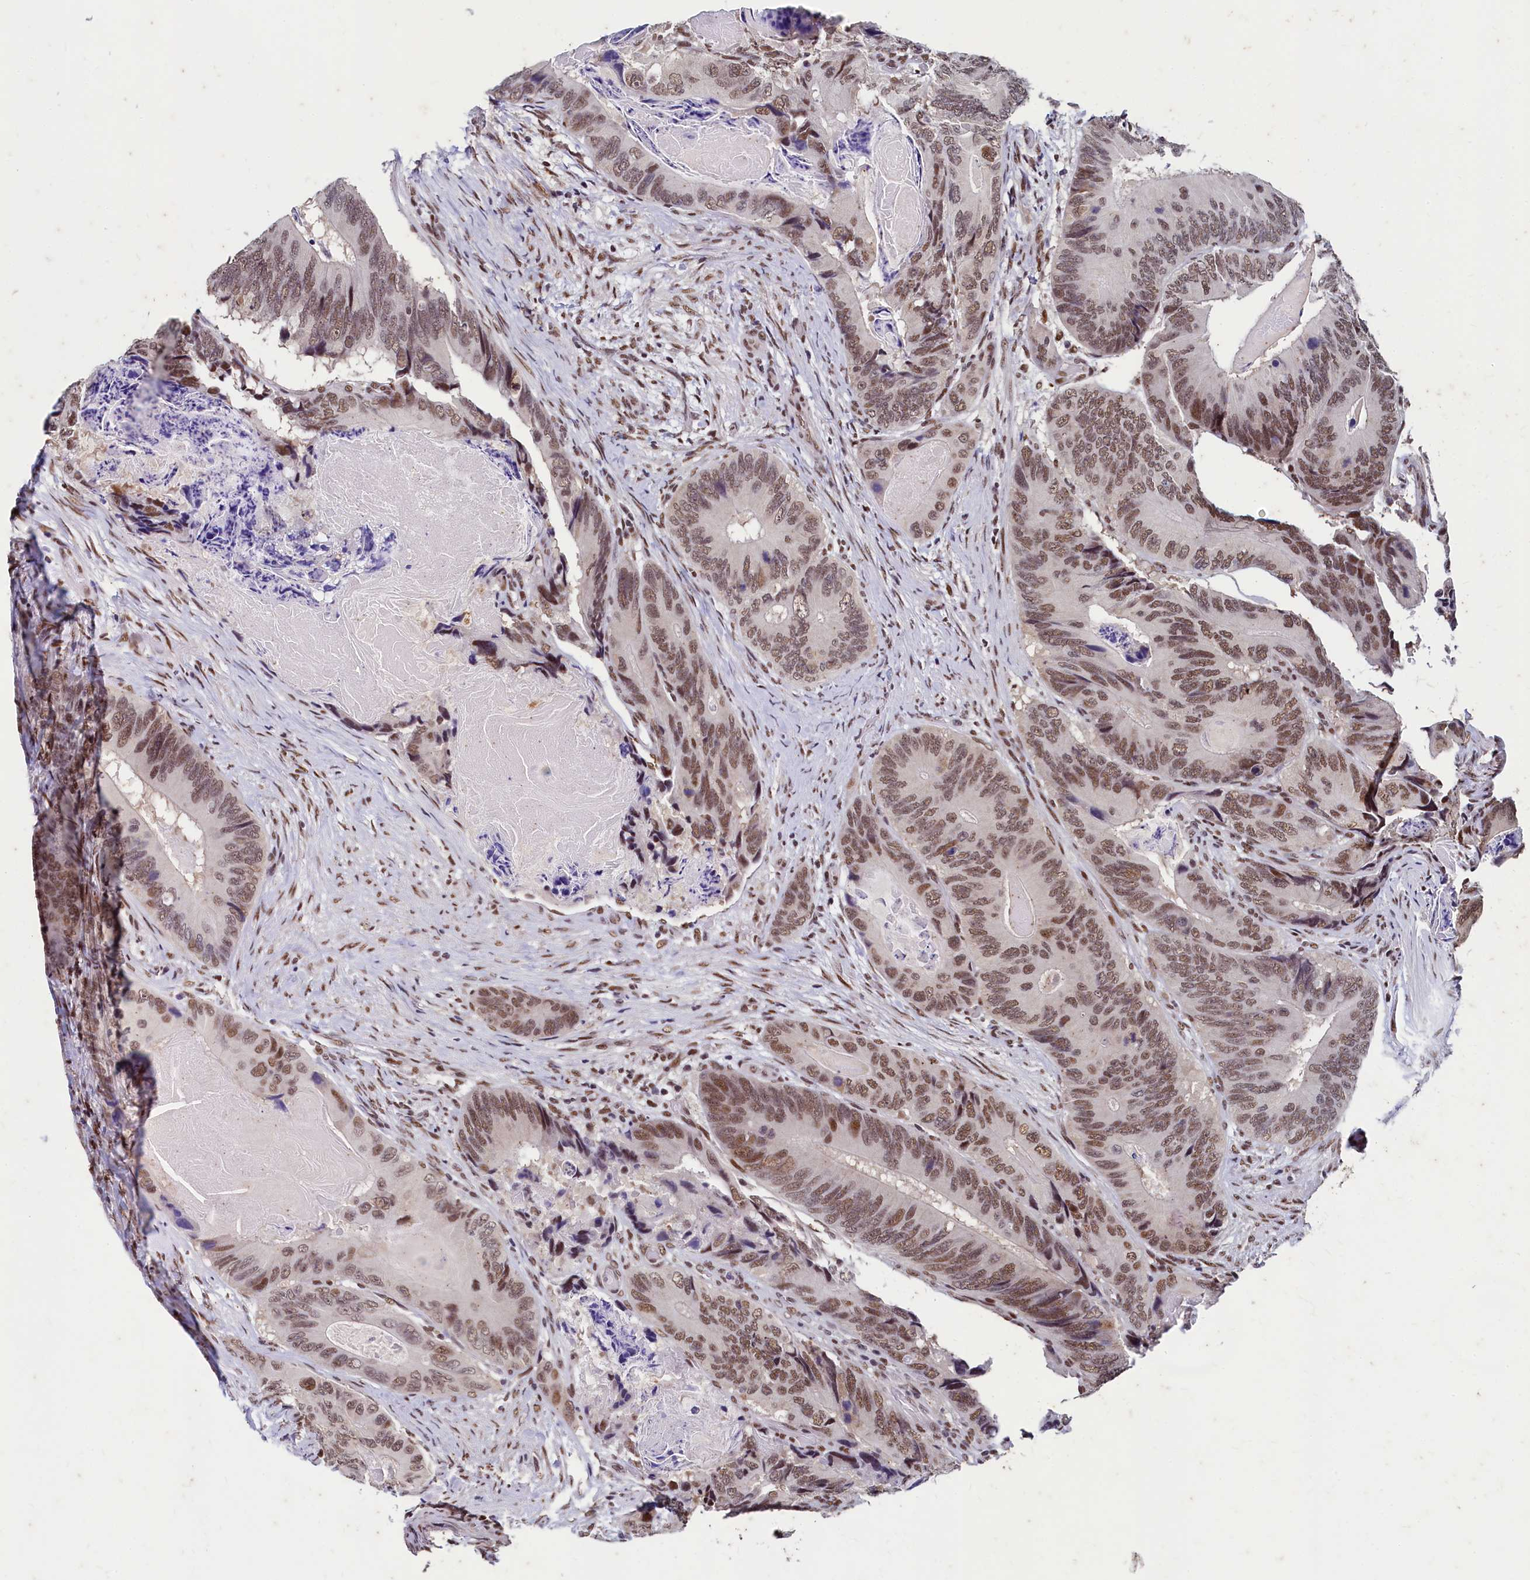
{"staining": {"intensity": "moderate", "quantity": ">75%", "location": "nuclear"}, "tissue": "colorectal cancer", "cell_type": "Tumor cells", "image_type": "cancer", "snomed": [{"axis": "morphology", "description": "Adenocarcinoma, NOS"}, {"axis": "topography", "description": "Colon"}], "caption": "Colorectal cancer (adenocarcinoma) stained for a protein shows moderate nuclear positivity in tumor cells.", "gene": "CPSF7", "patient": {"sex": "male", "age": 84}}